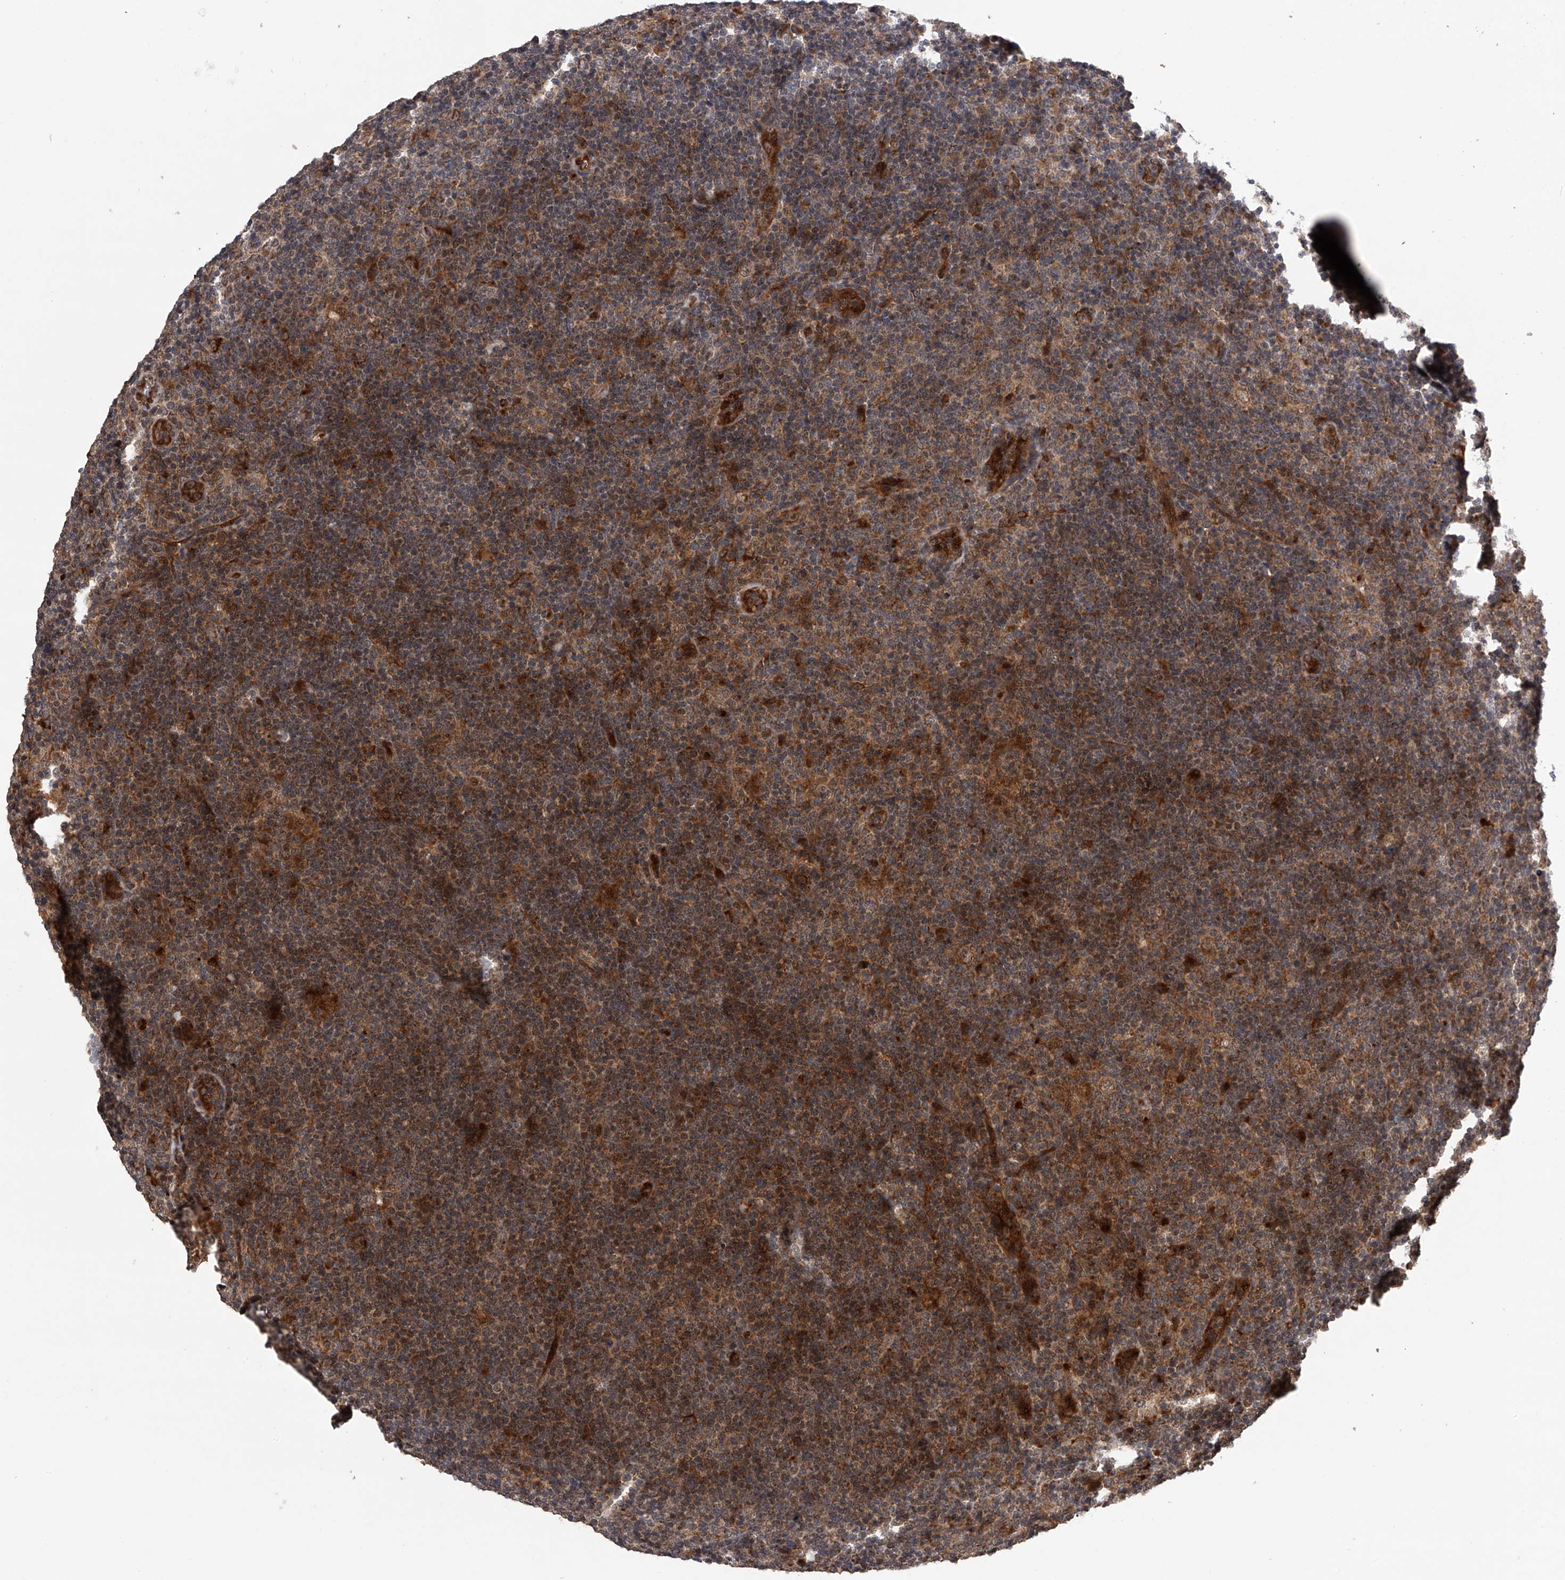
{"staining": {"intensity": "moderate", "quantity": ">75%", "location": "cytoplasmic/membranous"}, "tissue": "lymphoma", "cell_type": "Tumor cells", "image_type": "cancer", "snomed": [{"axis": "morphology", "description": "Hodgkin's disease, NOS"}, {"axis": "topography", "description": "Lymph node"}], "caption": "Protein staining of lymphoma tissue exhibits moderate cytoplasmic/membranous expression in approximately >75% of tumor cells.", "gene": "MAP3K11", "patient": {"sex": "female", "age": 57}}